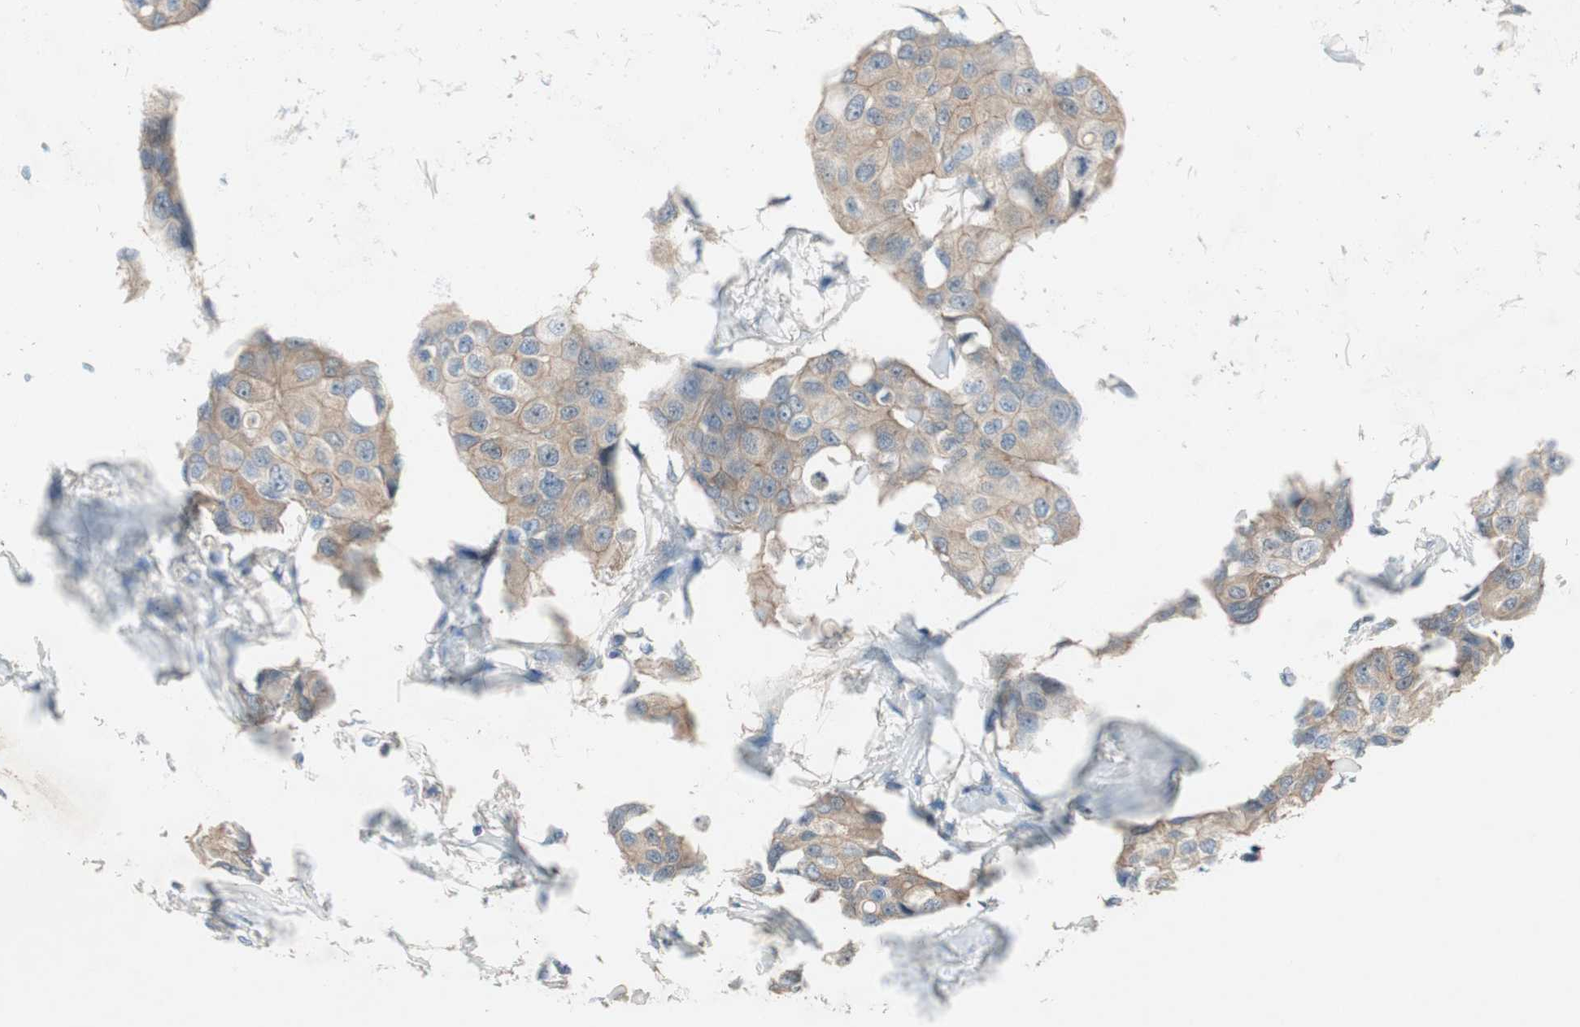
{"staining": {"intensity": "weak", "quantity": "<25%", "location": "cytoplasmic/membranous"}, "tissue": "breast cancer", "cell_type": "Tumor cells", "image_type": "cancer", "snomed": [{"axis": "morphology", "description": "Duct carcinoma"}, {"axis": "topography", "description": "Breast"}], "caption": "Immunohistochemistry of breast infiltrating ductal carcinoma exhibits no expression in tumor cells.", "gene": "GLUL", "patient": {"sex": "female", "age": 80}}